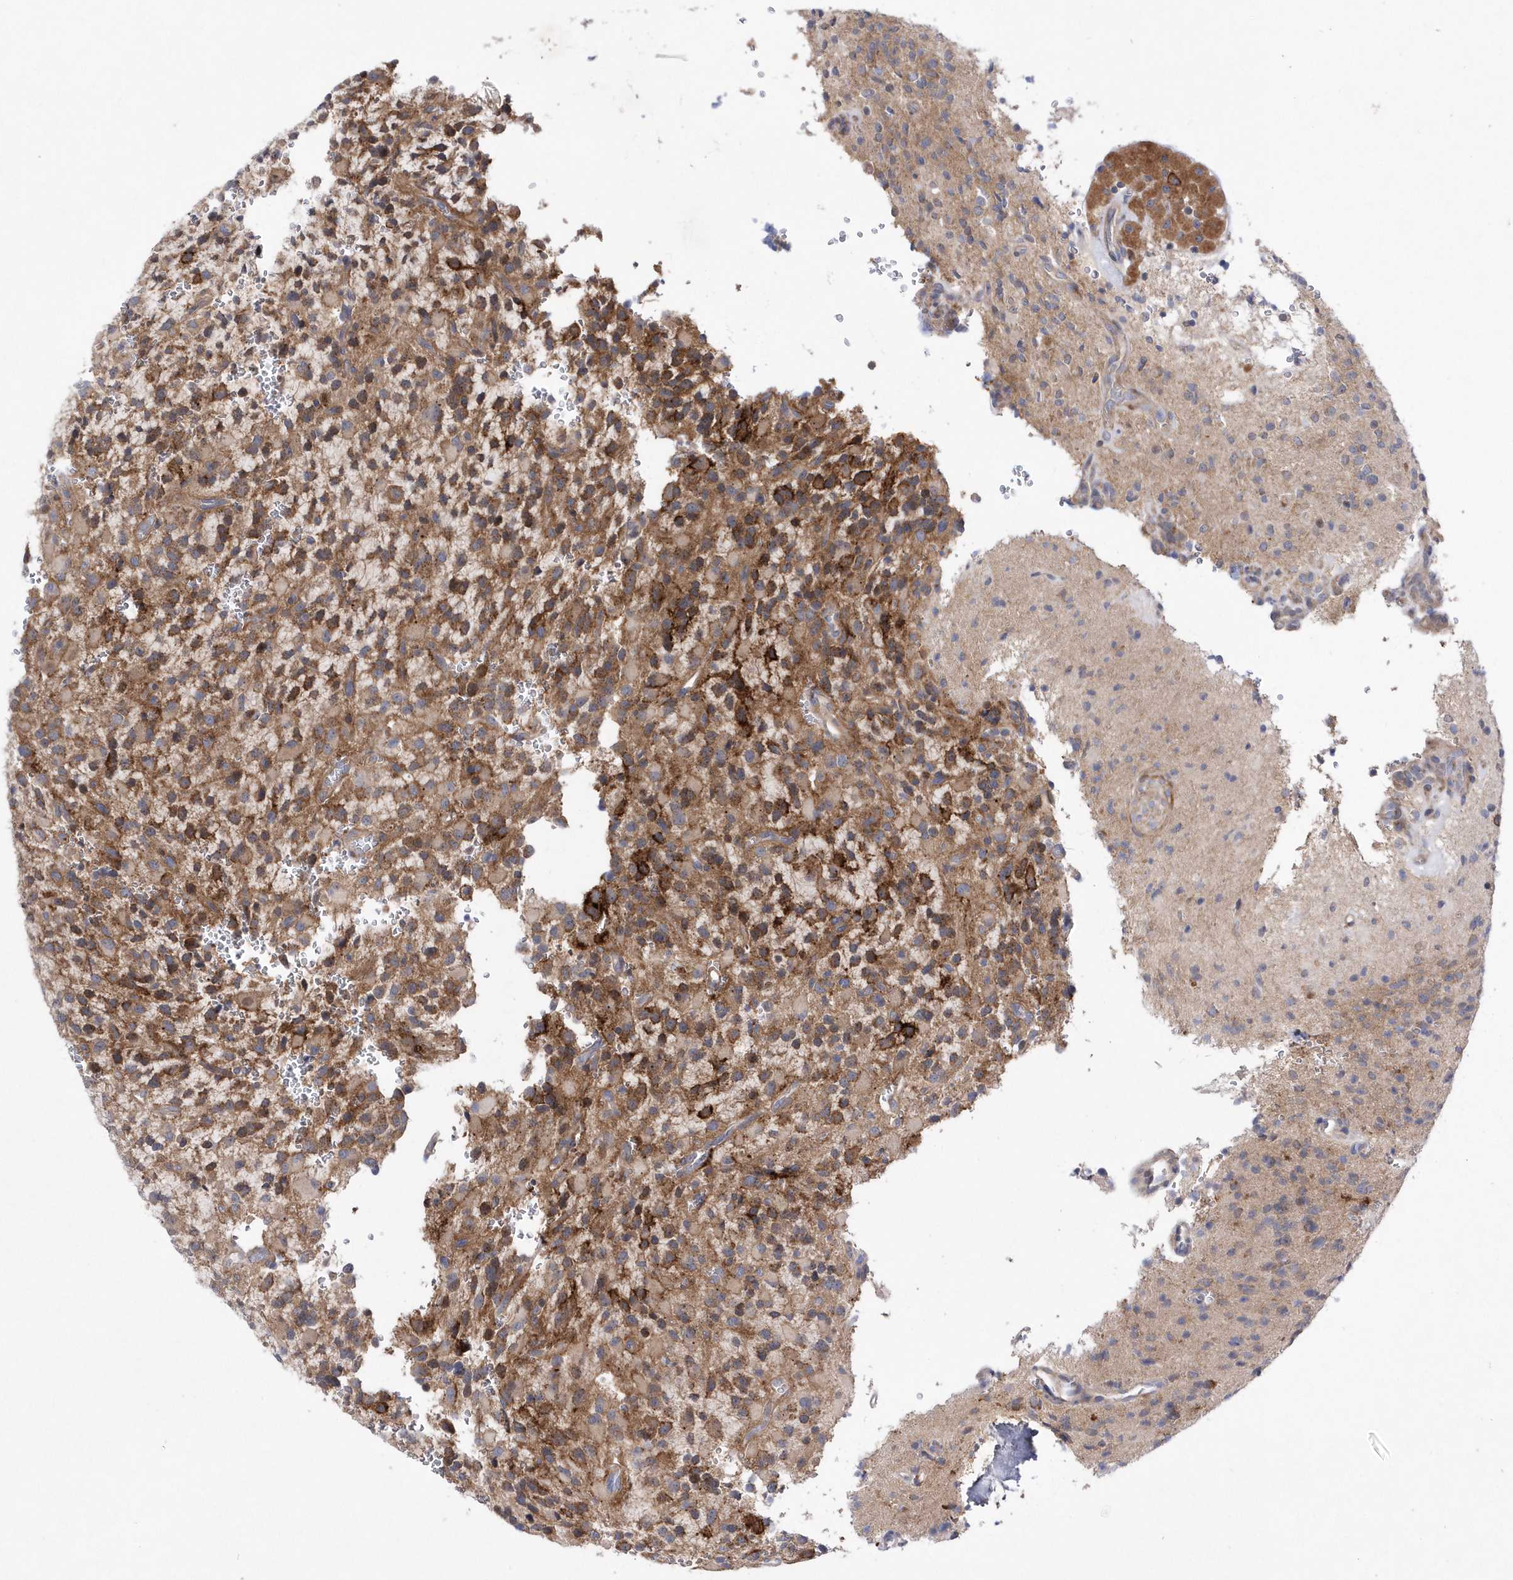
{"staining": {"intensity": "moderate", "quantity": ">75%", "location": "cytoplasmic/membranous"}, "tissue": "glioma", "cell_type": "Tumor cells", "image_type": "cancer", "snomed": [{"axis": "morphology", "description": "Glioma, malignant, High grade"}, {"axis": "topography", "description": "Brain"}], "caption": "A brown stain highlights moderate cytoplasmic/membranous staining of a protein in glioma tumor cells.", "gene": "LONRF2", "patient": {"sex": "male", "age": 34}}